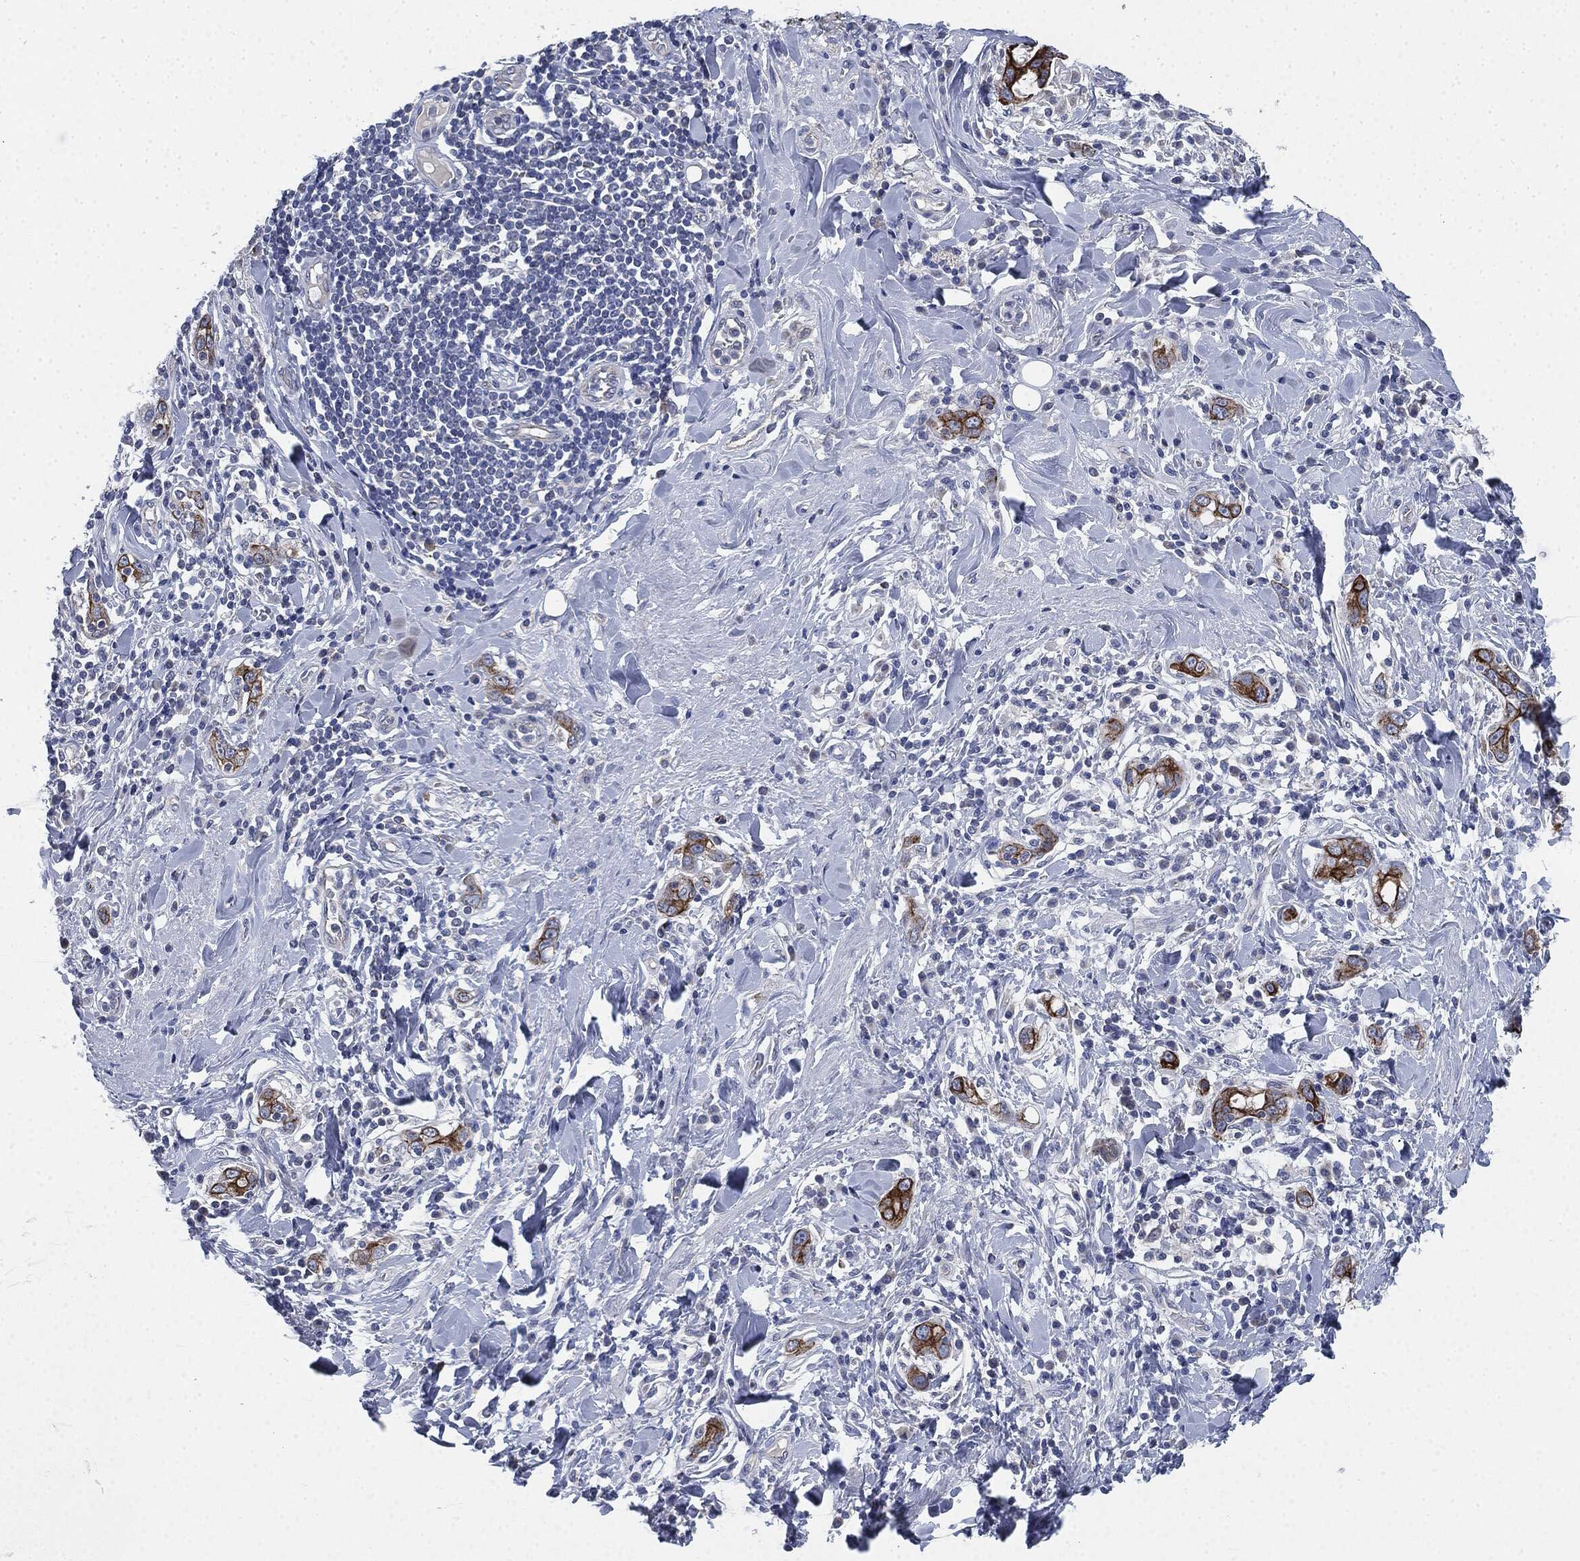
{"staining": {"intensity": "strong", "quantity": ">75%", "location": "cytoplasmic/membranous"}, "tissue": "stomach cancer", "cell_type": "Tumor cells", "image_type": "cancer", "snomed": [{"axis": "morphology", "description": "Adenocarcinoma, NOS"}, {"axis": "topography", "description": "Stomach"}], "caption": "An immunohistochemistry photomicrograph of tumor tissue is shown. Protein staining in brown labels strong cytoplasmic/membranous positivity in adenocarcinoma (stomach) within tumor cells.", "gene": "SHROOM2", "patient": {"sex": "male", "age": 79}}